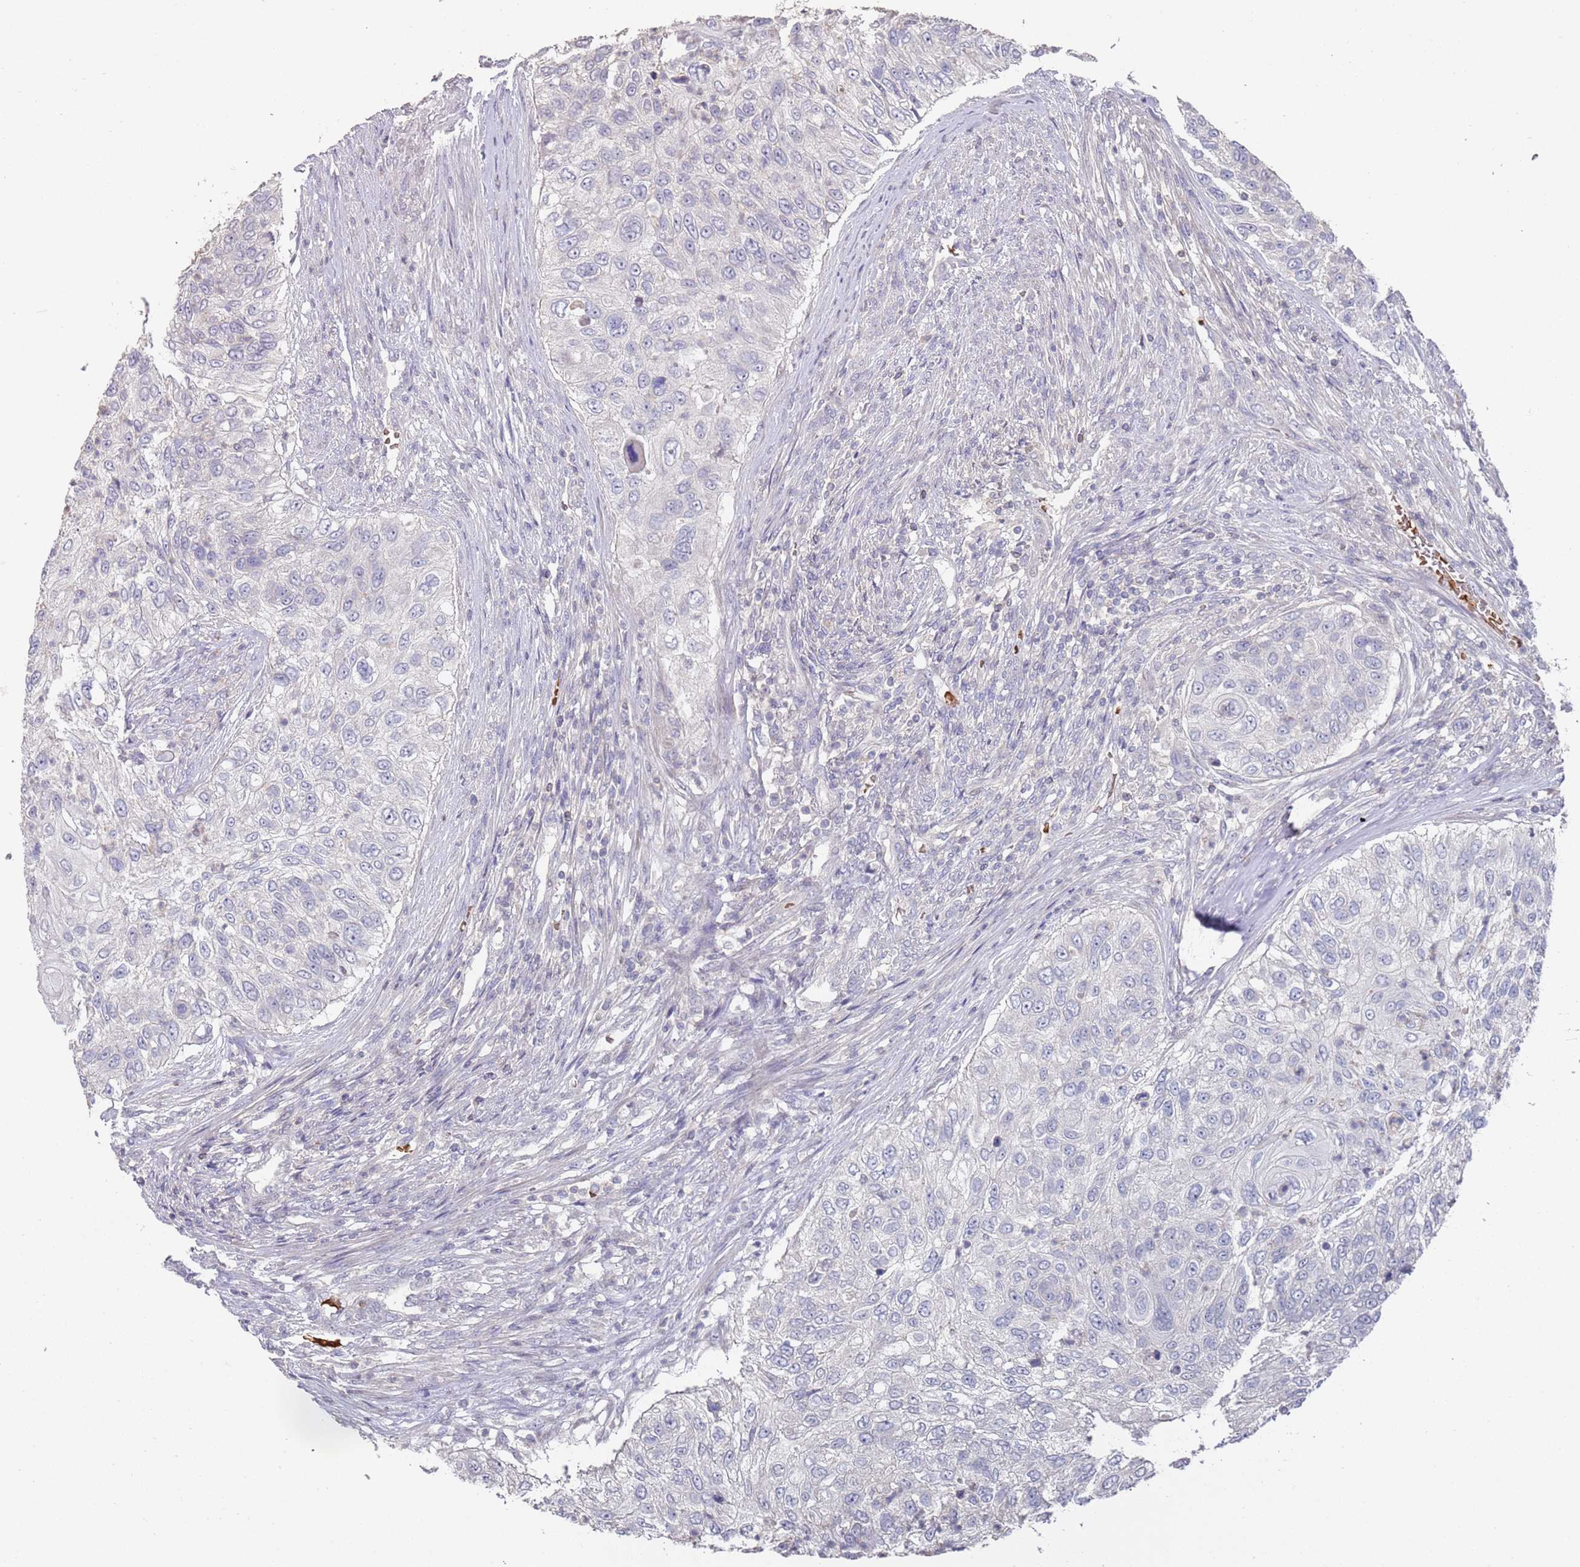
{"staining": {"intensity": "negative", "quantity": "none", "location": "none"}, "tissue": "urothelial cancer", "cell_type": "Tumor cells", "image_type": "cancer", "snomed": [{"axis": "morphology", "description": "Urothelial carcinoma, High grade"}, {"axis": "topography", "description": "Urinary bladder"}], "caption": "High-grade urothelial carcinoma was stained to show a protein in brown. There is no significant staining in tumor cells. (Brightfield microscopy of DAB immunohistochemistry at high magnification).", "gene": "LACC1", "patient": {"sex": "female", "age": 60}}